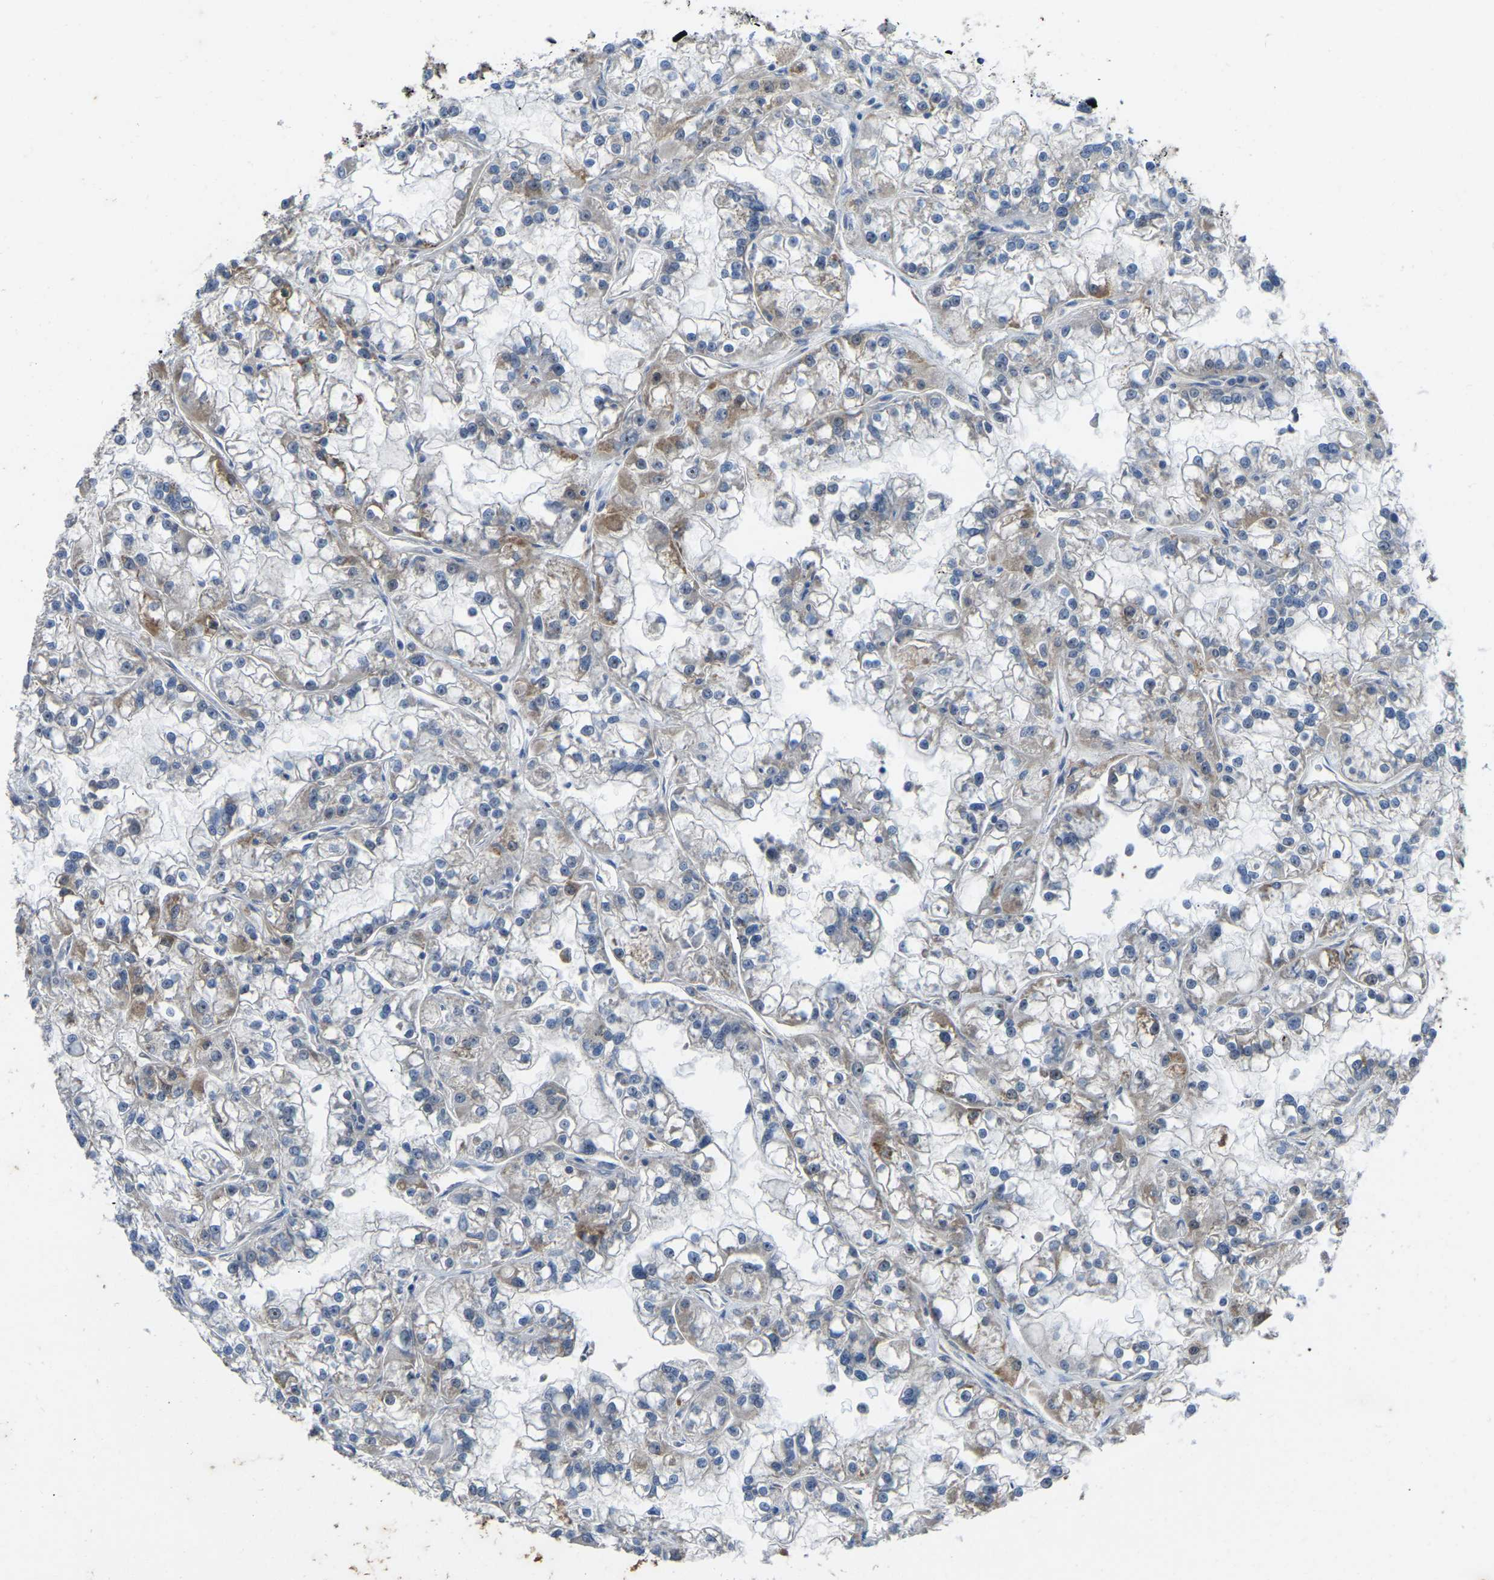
{"staining": {"intensity": "moderate", "quantity": "25%-75%", "location": "cytoplasmic/membranous"}, "tissue": "renal cancer", "cell_type": "Tumor cells", "image_type": "cancer", "snomed": [{"axis": "morphology", "description": "Adenocarcinoma, NOS"}, {"axis": "topography", "description": "Kidney"}], "caption": "Renal cancer (adenocarcinoma) stained for a protein demonstrates moderate cytoplasmic/membranous positivity in tumor cells.", "gene": "ETFB", "patient": {"sex": "female", "age": 52}}